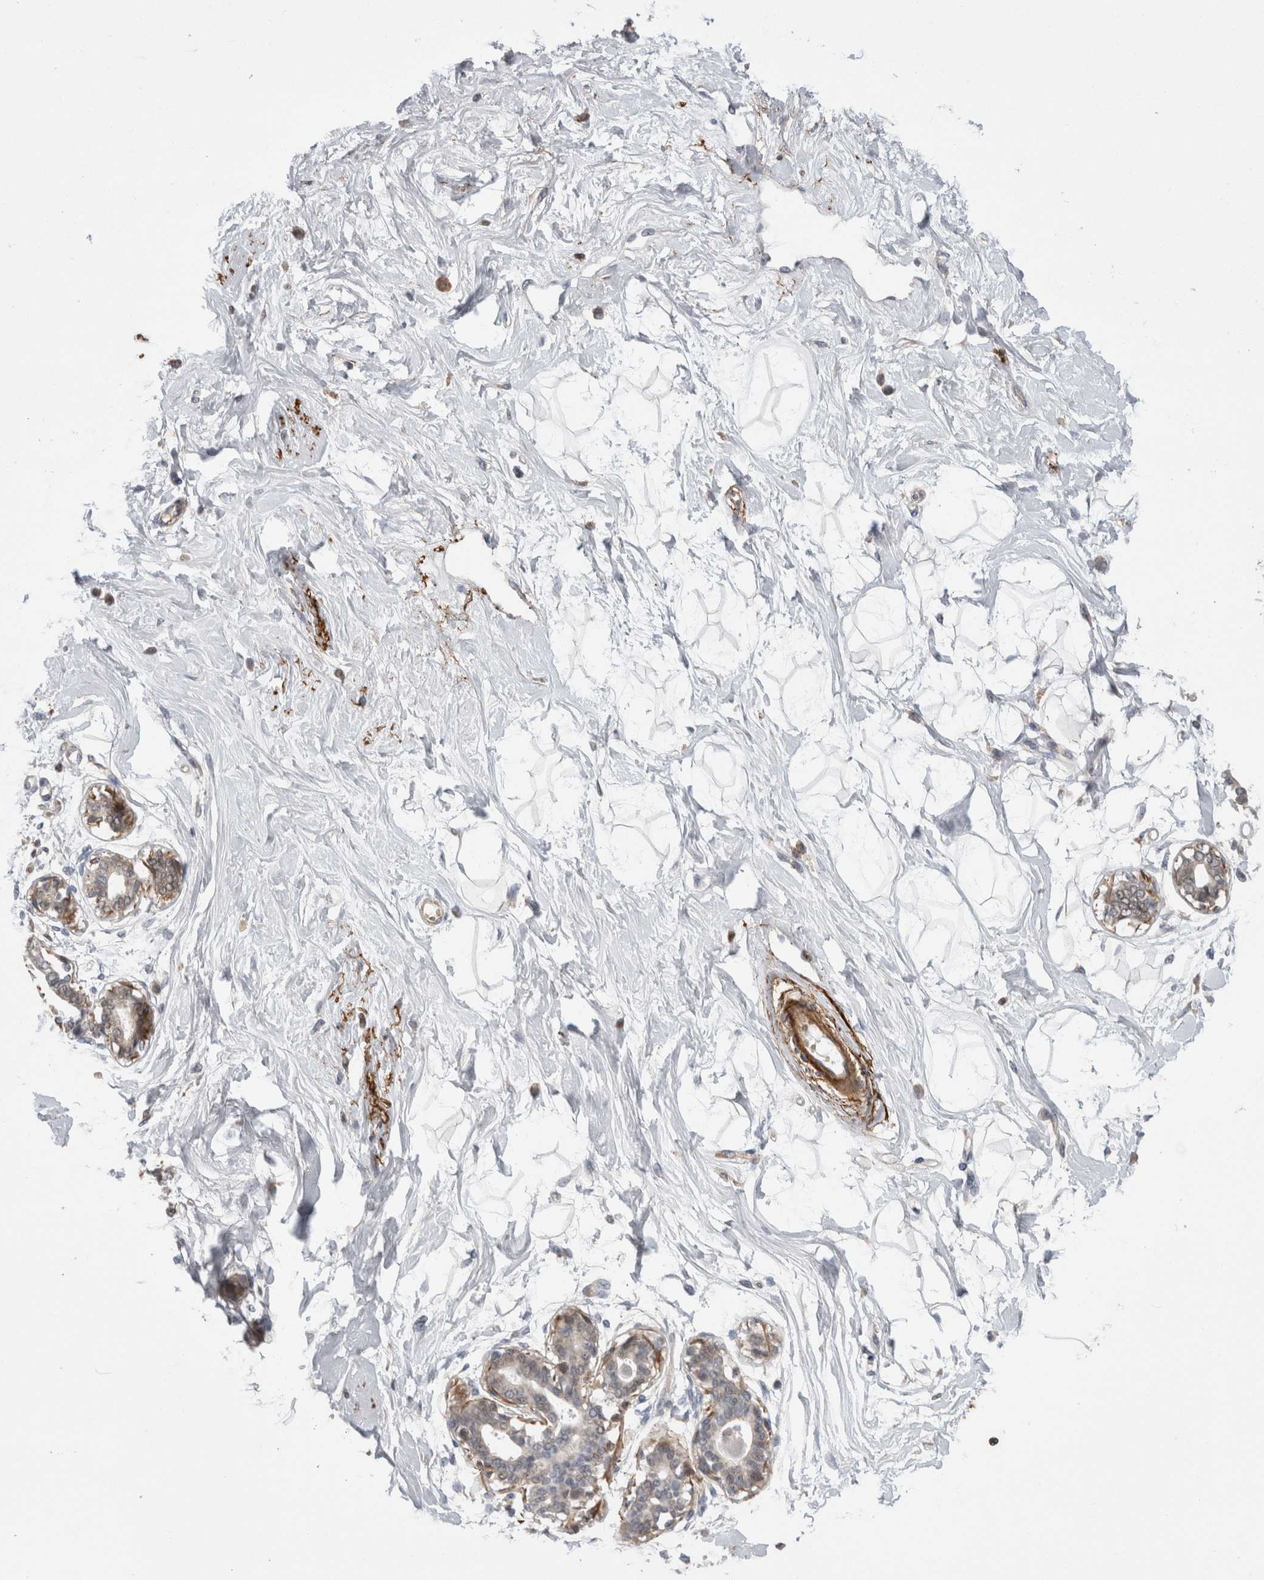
{"staining": {"intensity": "negative", "quantity": "none", "location": "none"}, "tissue": "breast", "cell_type": "Adipocytes", "image_type": "normal", "snomed": [{"axis": "morphology", "description": "Normal tissue, NOS"}, {"axis": "topography", "description": "Breast"}], "caption": "IHC image of benign breast stained for a protein (brown), which exhibits no staining in adipocytes.", "gene": "DARS2", "patient": {"sex": "female", "age": 45}}